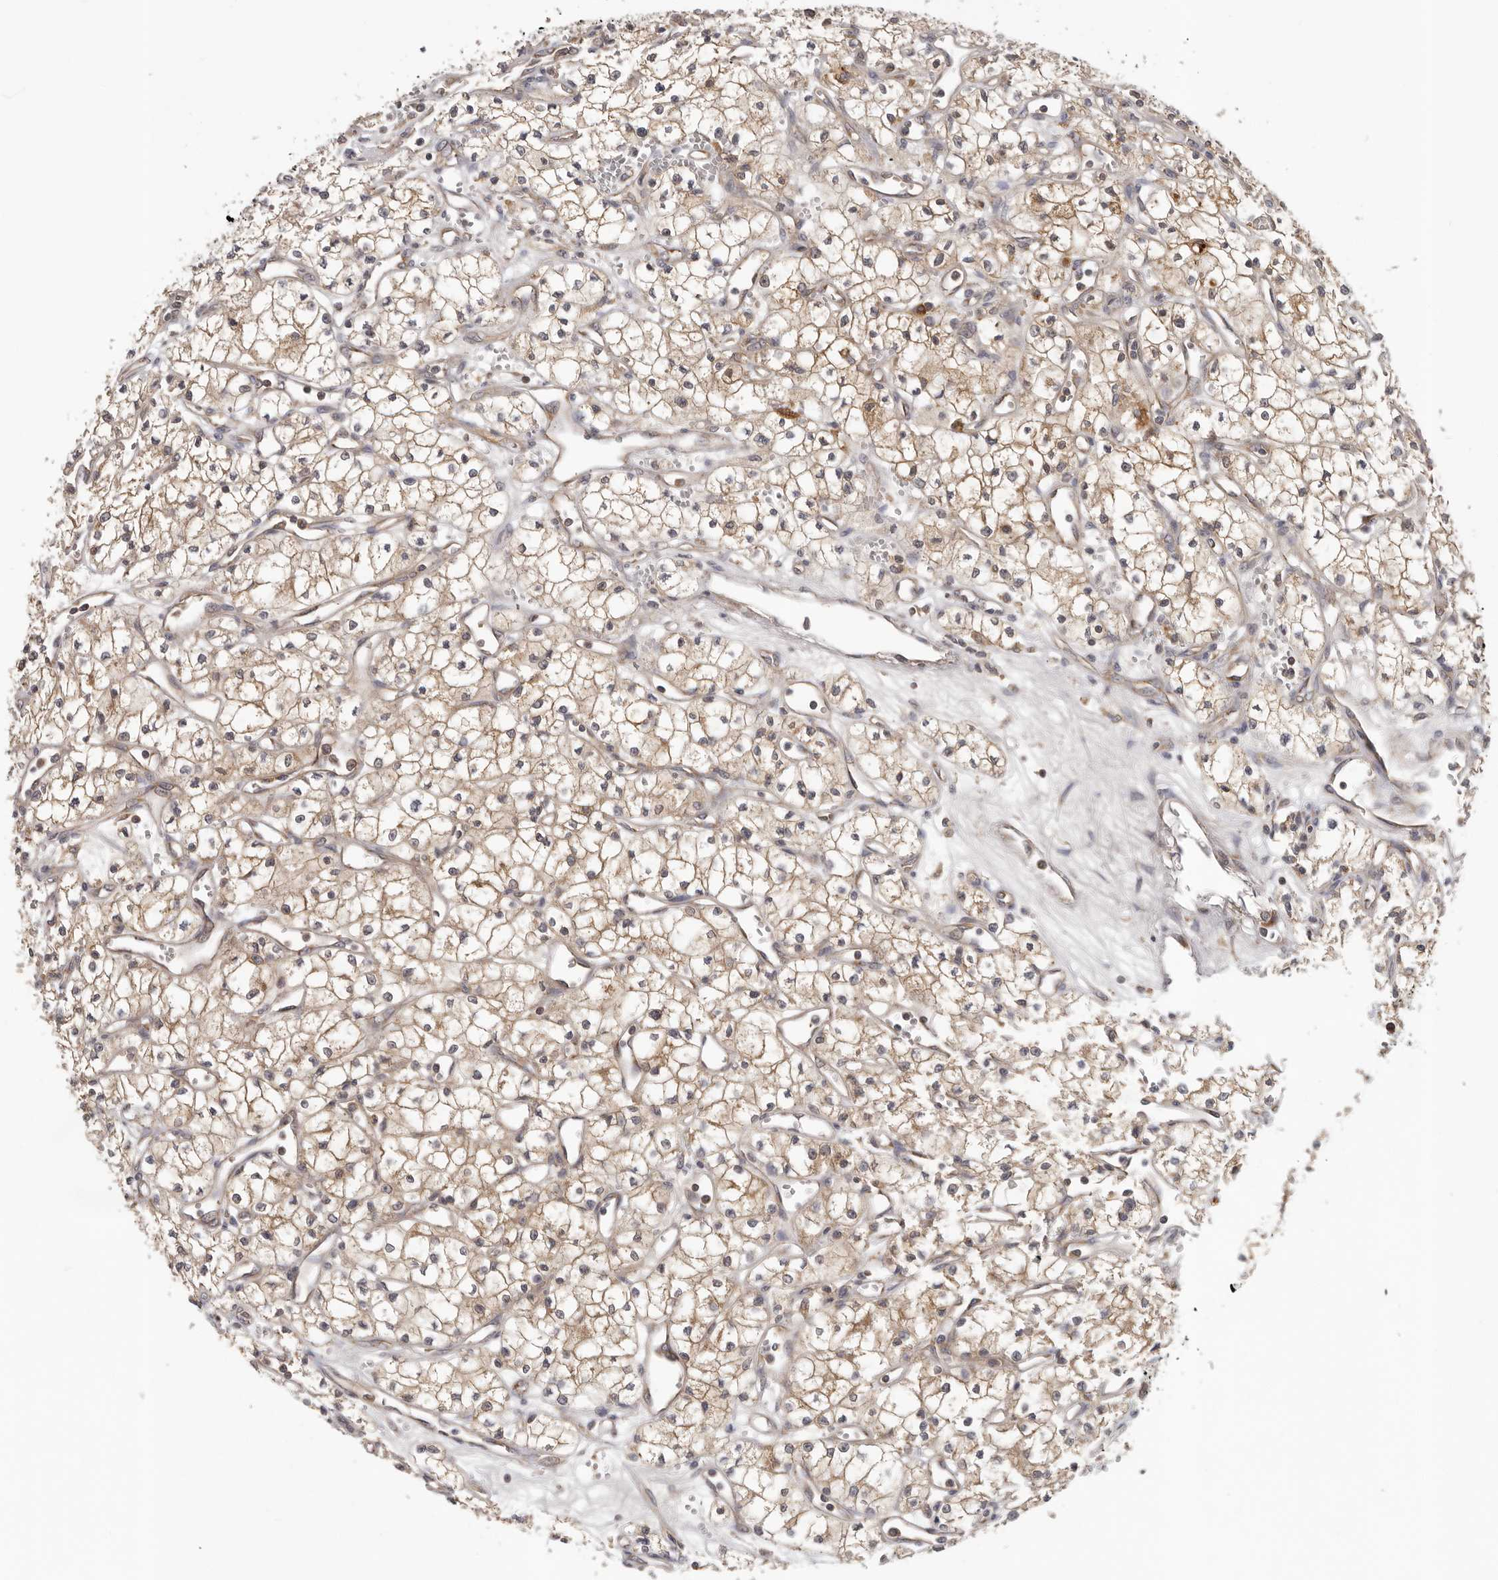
{"staining": {"intensity": "moderate", "quantity": ">75%", "location": "cytoplasmic/membranous"}, "tissue": "renal cancer", "cell_type": "Tumor cells", "image_type": "cancer", "snomed": [{"axis": "morphology", "description": "Adenocarcinoma, NOS"}, {"axis": "topography", "description": "Kidney"}], "caption": "About >75% of tumor cells in adenocarcinoma (renal) display moderate cytoplasmic/membranous protein staining as visualized by brown immunohistochemical staining.", "gene": "PPP1R42", "patient": {"sex": "male", "age": 59}}